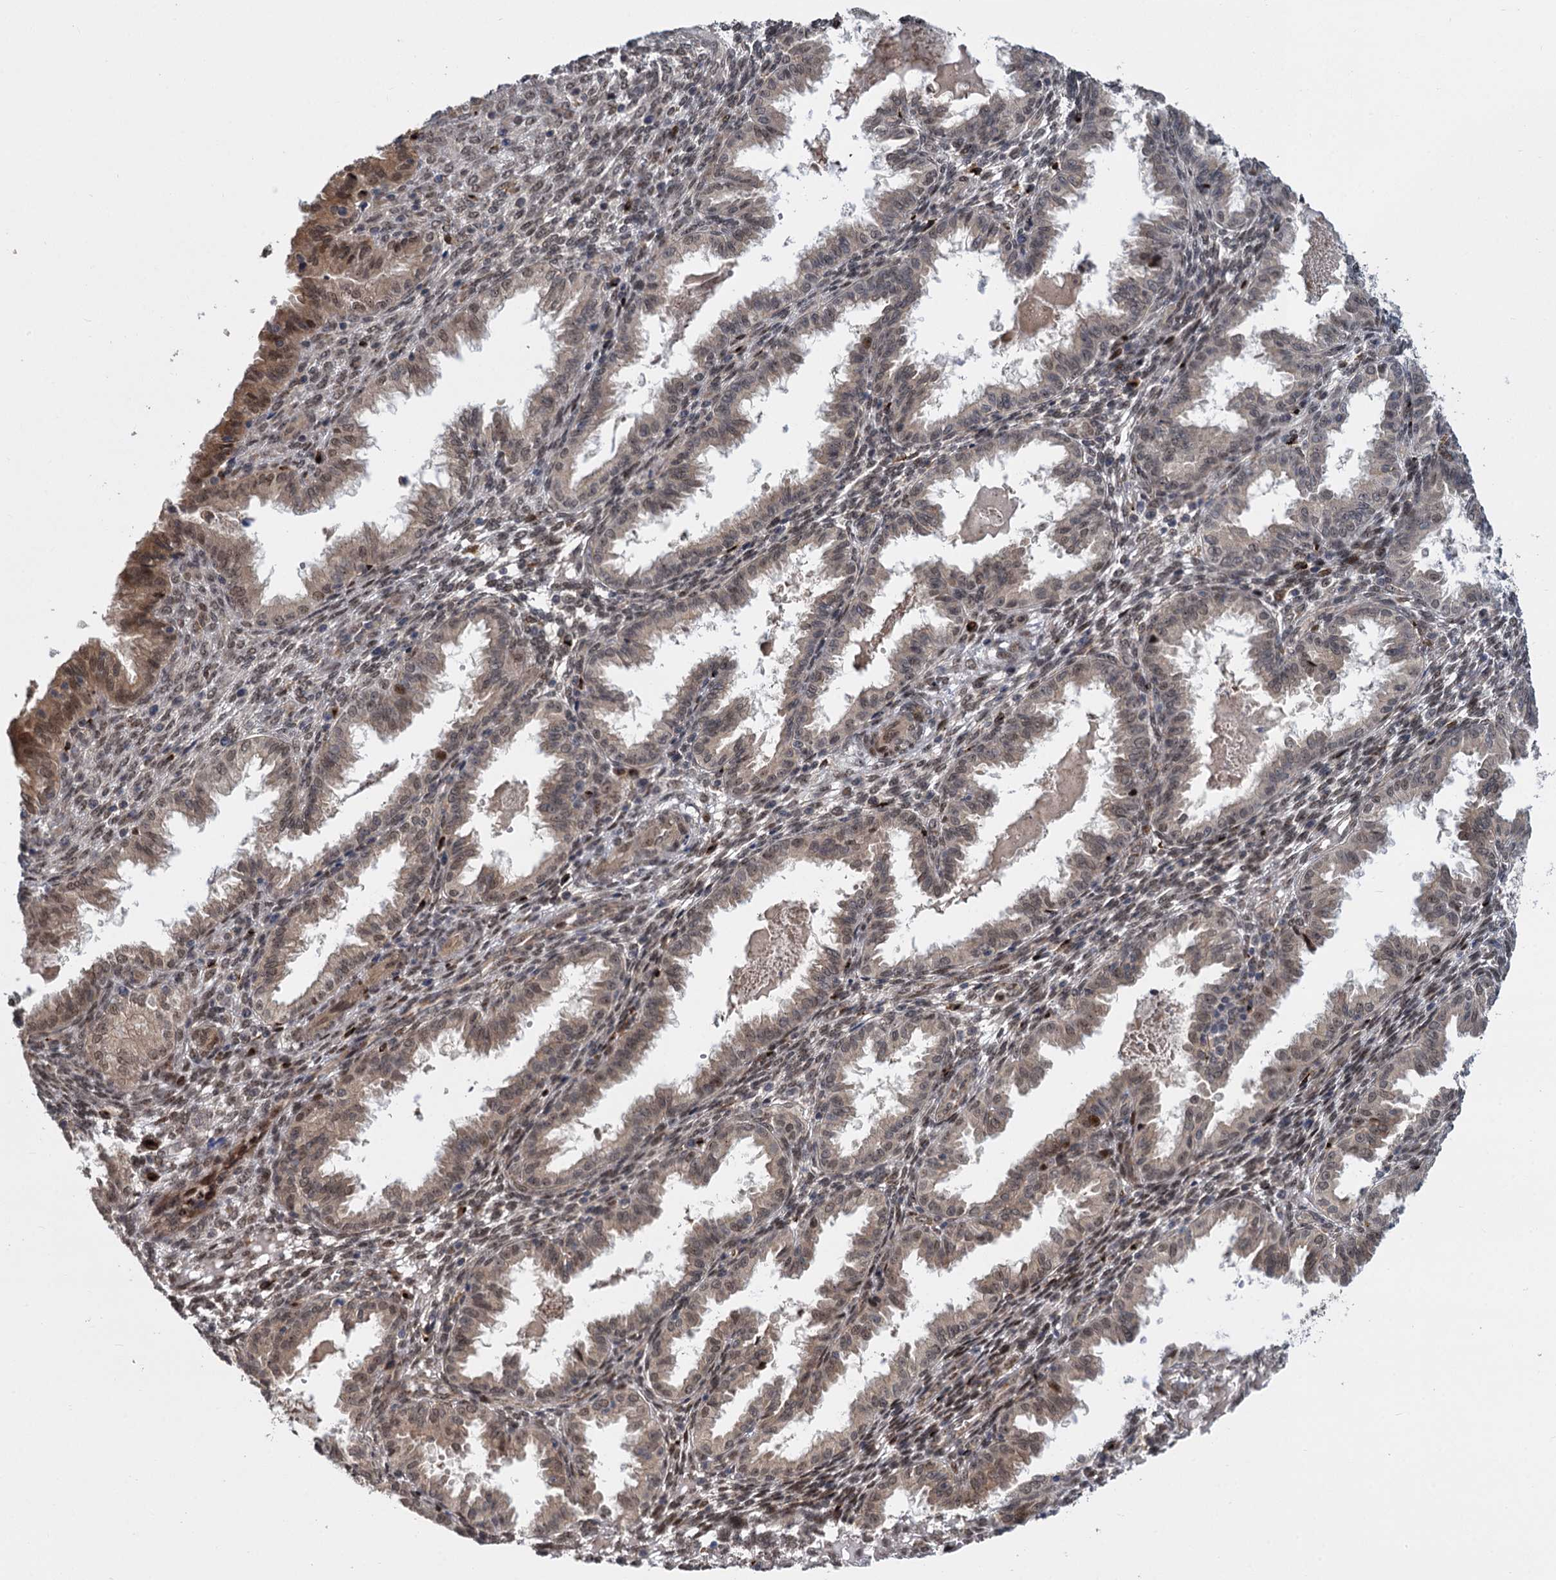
{"staining": {"intensity": "moderate", "quantity": "25%-75%", "location": "nuclear"}, "tissue": "endometrium", "cell_type": "Cells in endometrial stroma", "image_type": "normal", "snomed": [{"axis": "morphology", "description": "Normal tissue, NOS"}, {"axis": "topography", "description": "Endometrium"}], "caption": "The image displays a brown stain indicating the presence of a protein in the nuclear of cells in endometrial stroma in endometrium.", "gene": "GAL3ST4", "patient": {"sex": "female", "age": 33}}